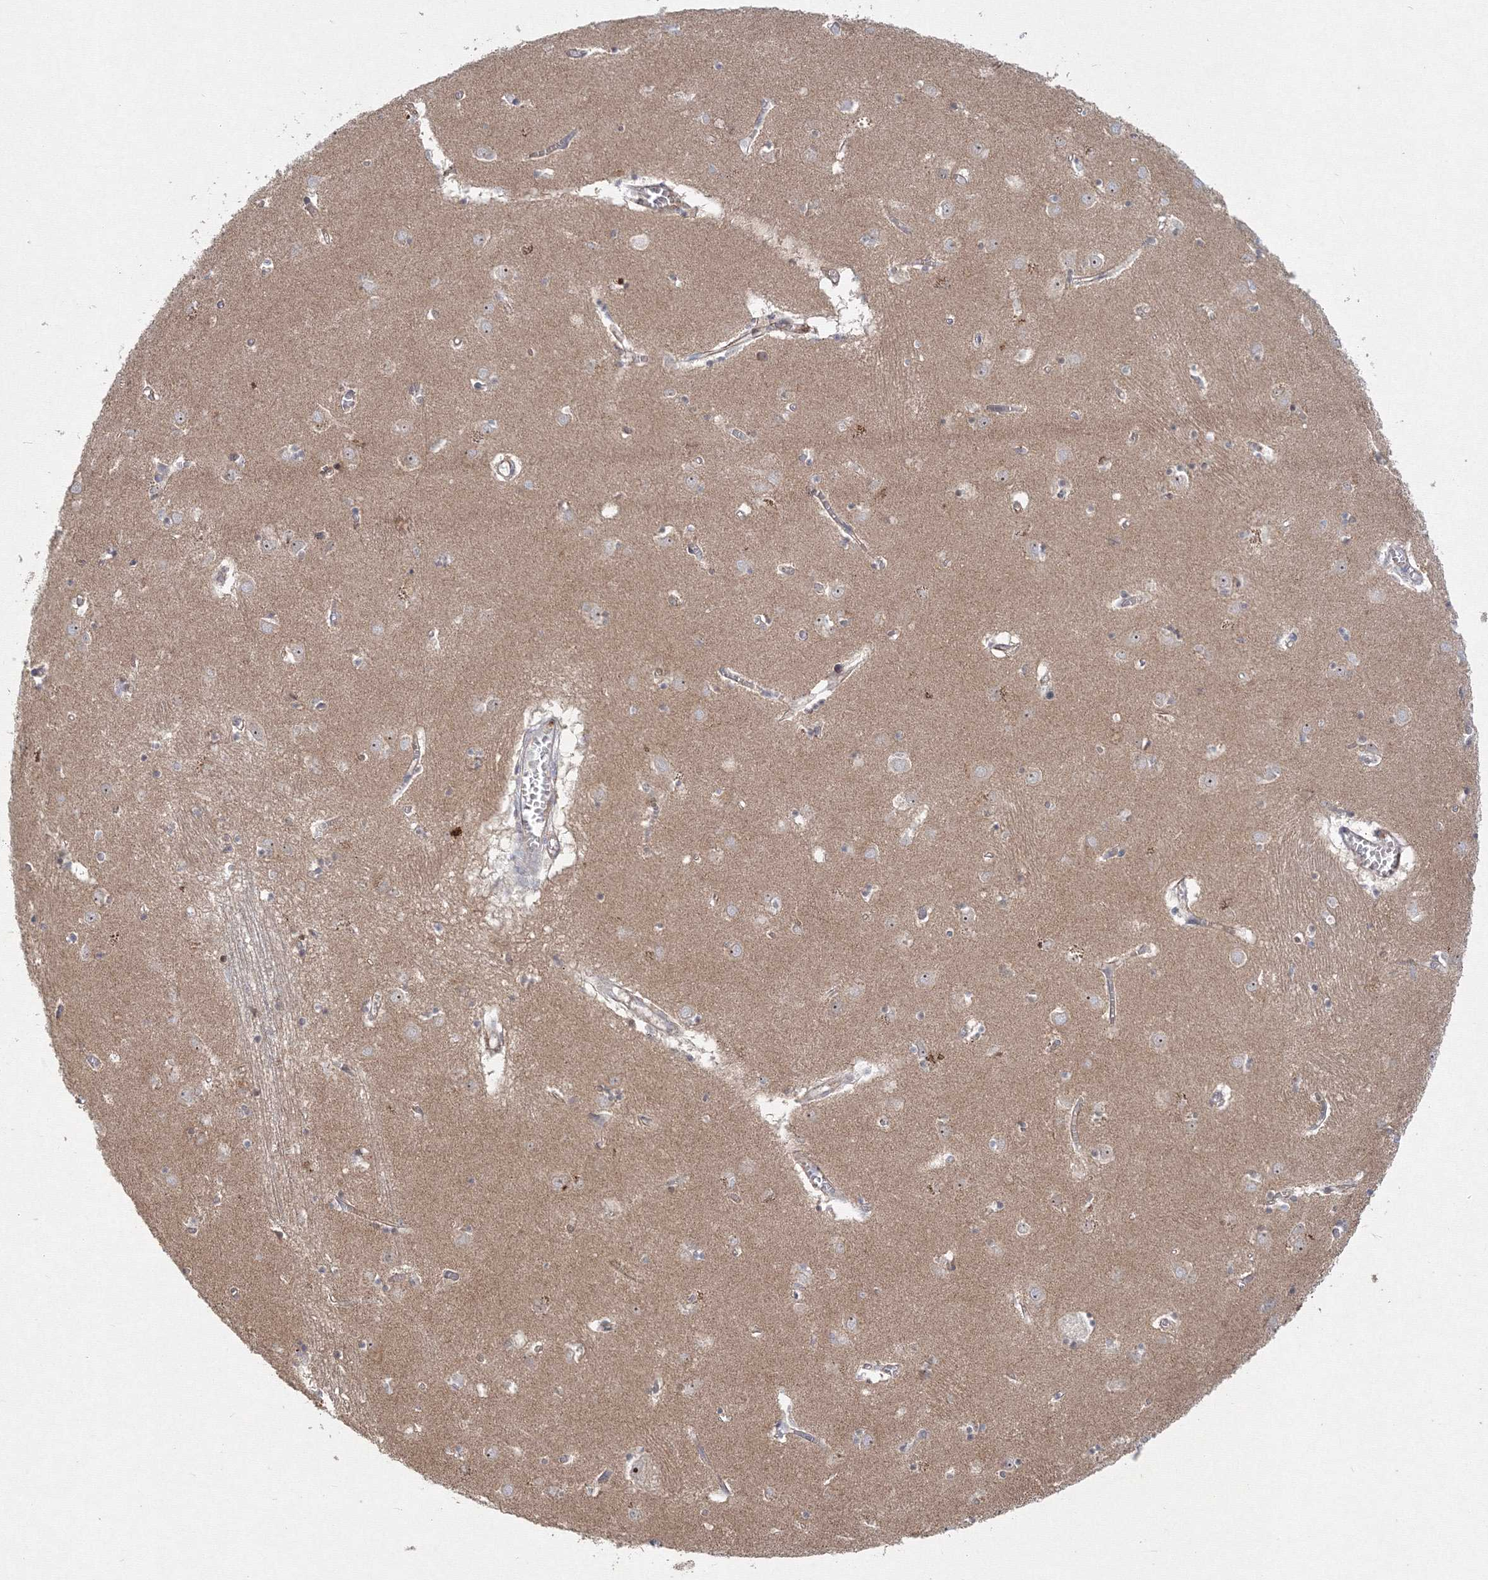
{"staining": {"intensity": "negative", "quantity": "none", "location": "none"}, "tissue": "caudate", "cell_type": "Glial cells", "image_type": "normal", "snomed": [{"axis": "morphology", "description": "Normal tissue, NOS"}, {"axis": "topography", "description": "Lateral ventricle wall"}], "caption": "DAB immunohistochemical staining of unremarkable caudate demonstrates no significant positivity in glial cells.", "gene": "WDR49", "patient": {"sex": "male", "age": 70}}